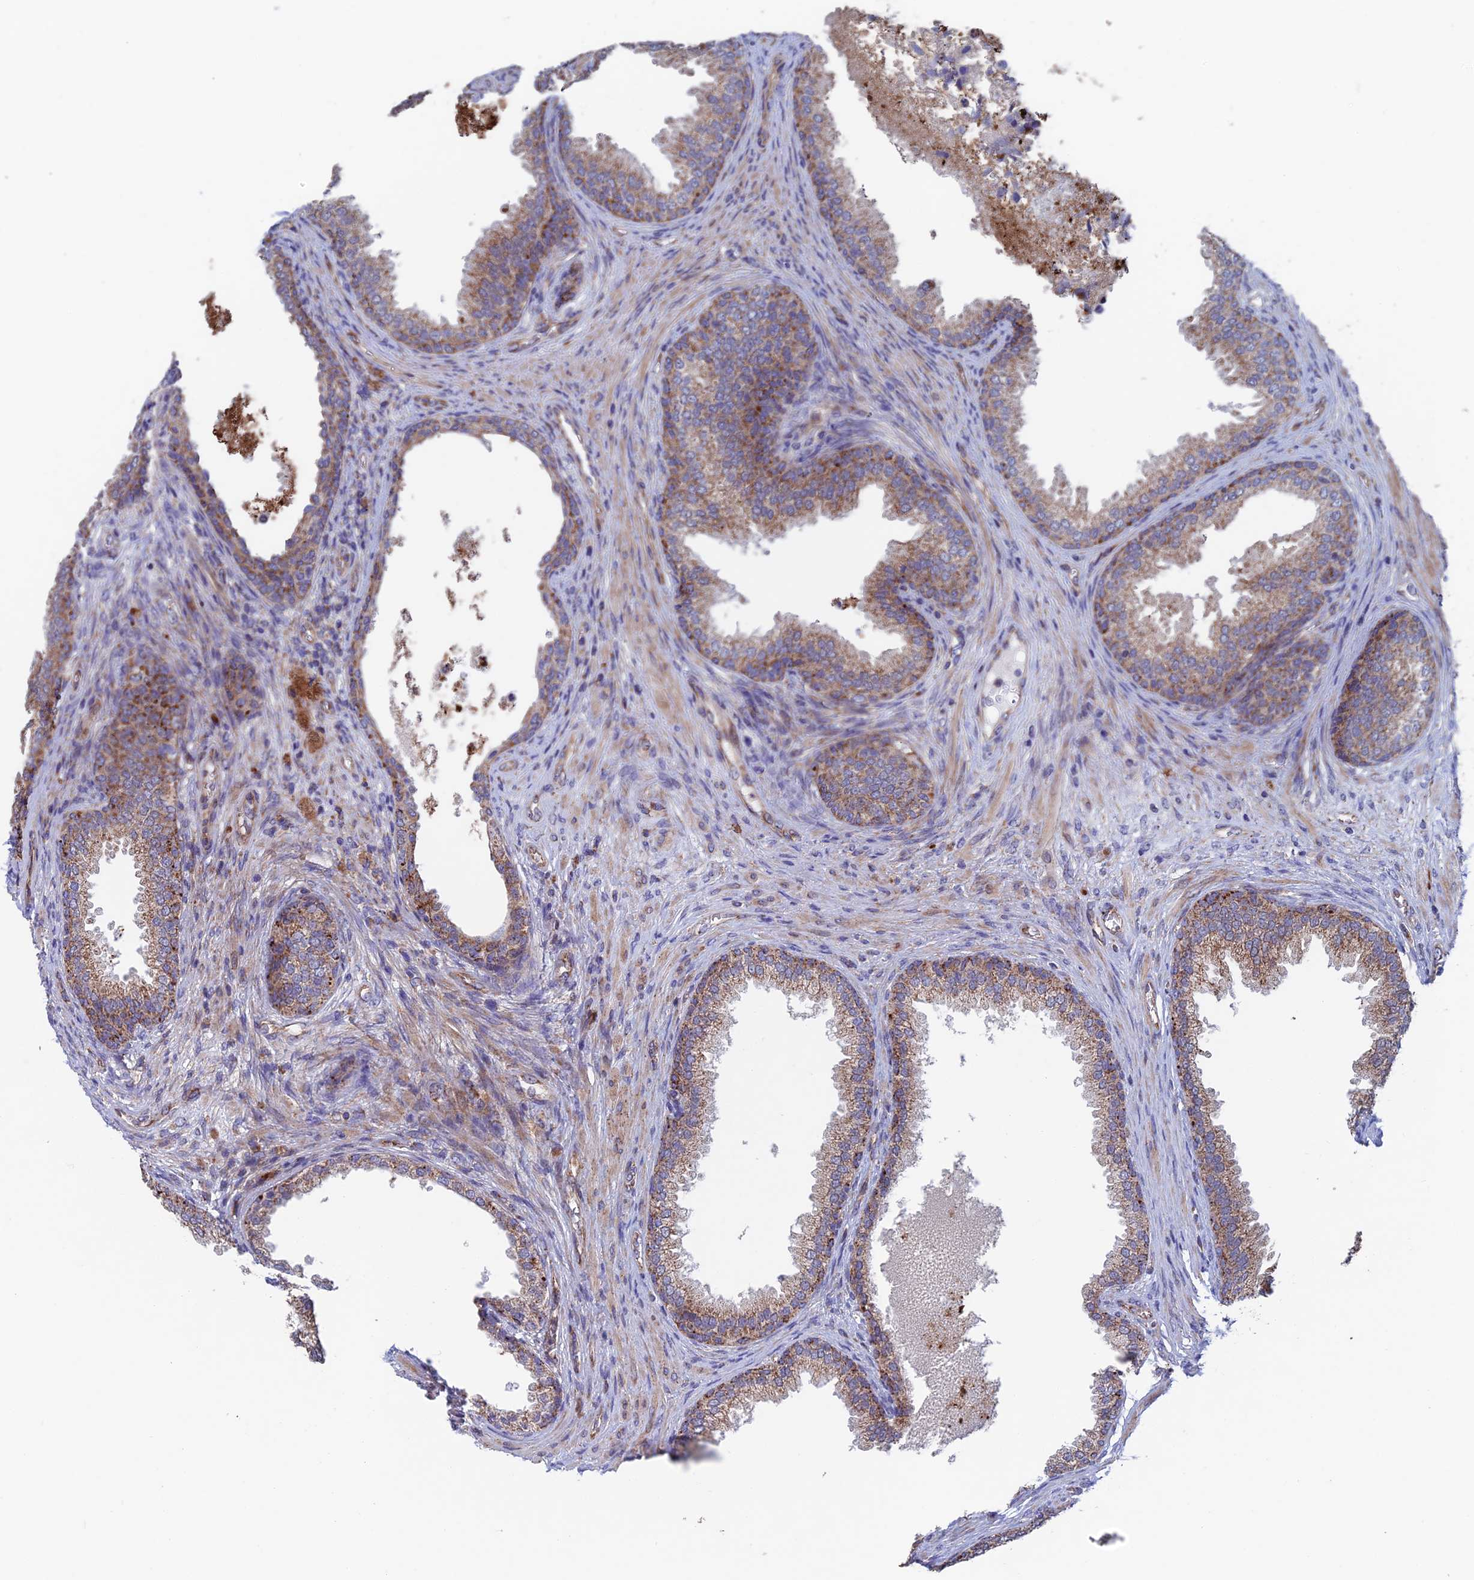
{"staining": {"intensity": "moderate", "quantity": ">75%", "location": "cytoplasmic/membranous,nuclear"}, "tissue": "prostate", "cell_type": "Glandular cells", "image_type": "normal", "snomed": [{"axis": "morphology", "description": "Normal tissue, NOS"}, {"axis": "topography", "description": "Prostate"}], "caption": "Protein staining by immunohistochemistry (IHC) demonstrates moderate cytoplasmic/membranous,nuclear positivity in about >75% of glandular cells in benign prostate.", "gene": "MRPL1", "patient": {"sex": "male", "age": 76}}